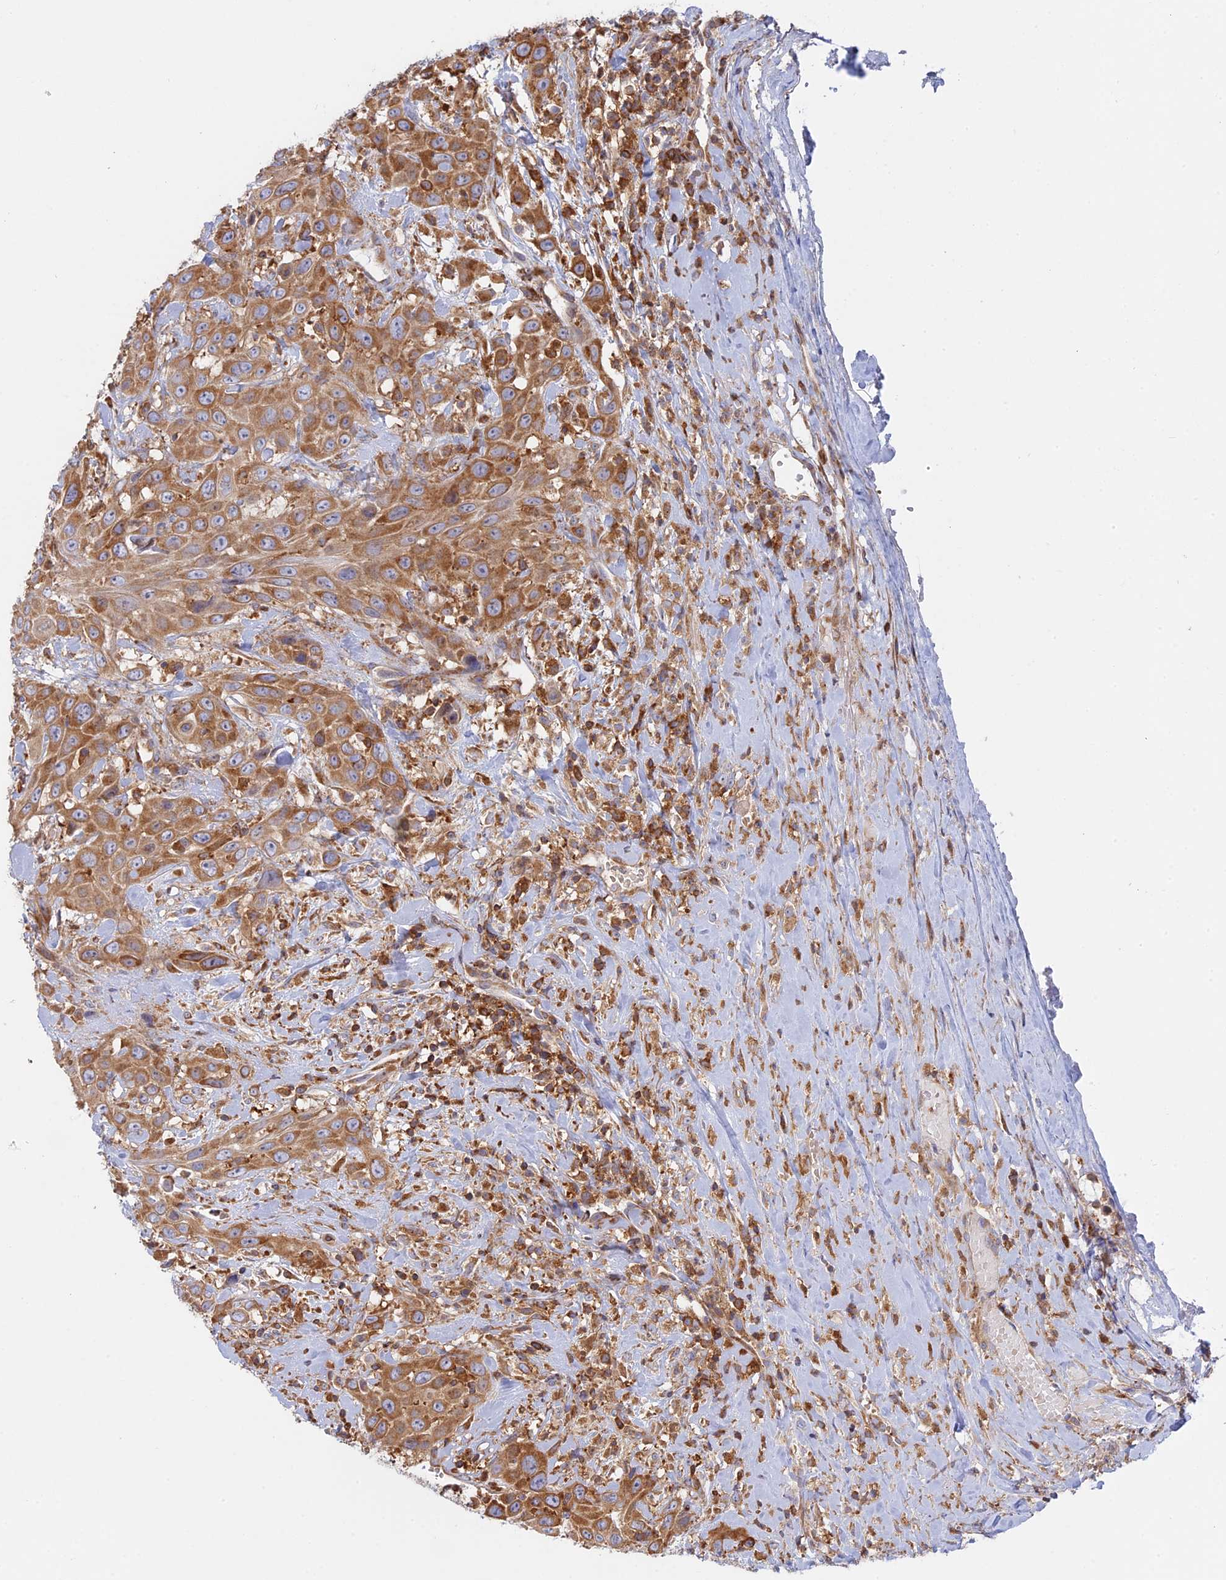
{"staining": {"intensity": "moderate", "quantity": ">75%", "location": "cytoplasmic/membranous"}, "tissue": "head and neck cancer", "cell_type": "Tumor cells", "image_type": "cancer", "snomed": [{"axis": "morphology", "description": "Squamous cell carcinoma, NOS"}, {"axis": "topography", "description": "Head-Neck"}], "caption": "Moderate cytoplasmic/membranous expression for a protein is seen in about >75% of tumor cells of head and neck cancer using immunohistochemistry.", "gene": "GMIP", "patient": {"sex": "male", "age": 81}}